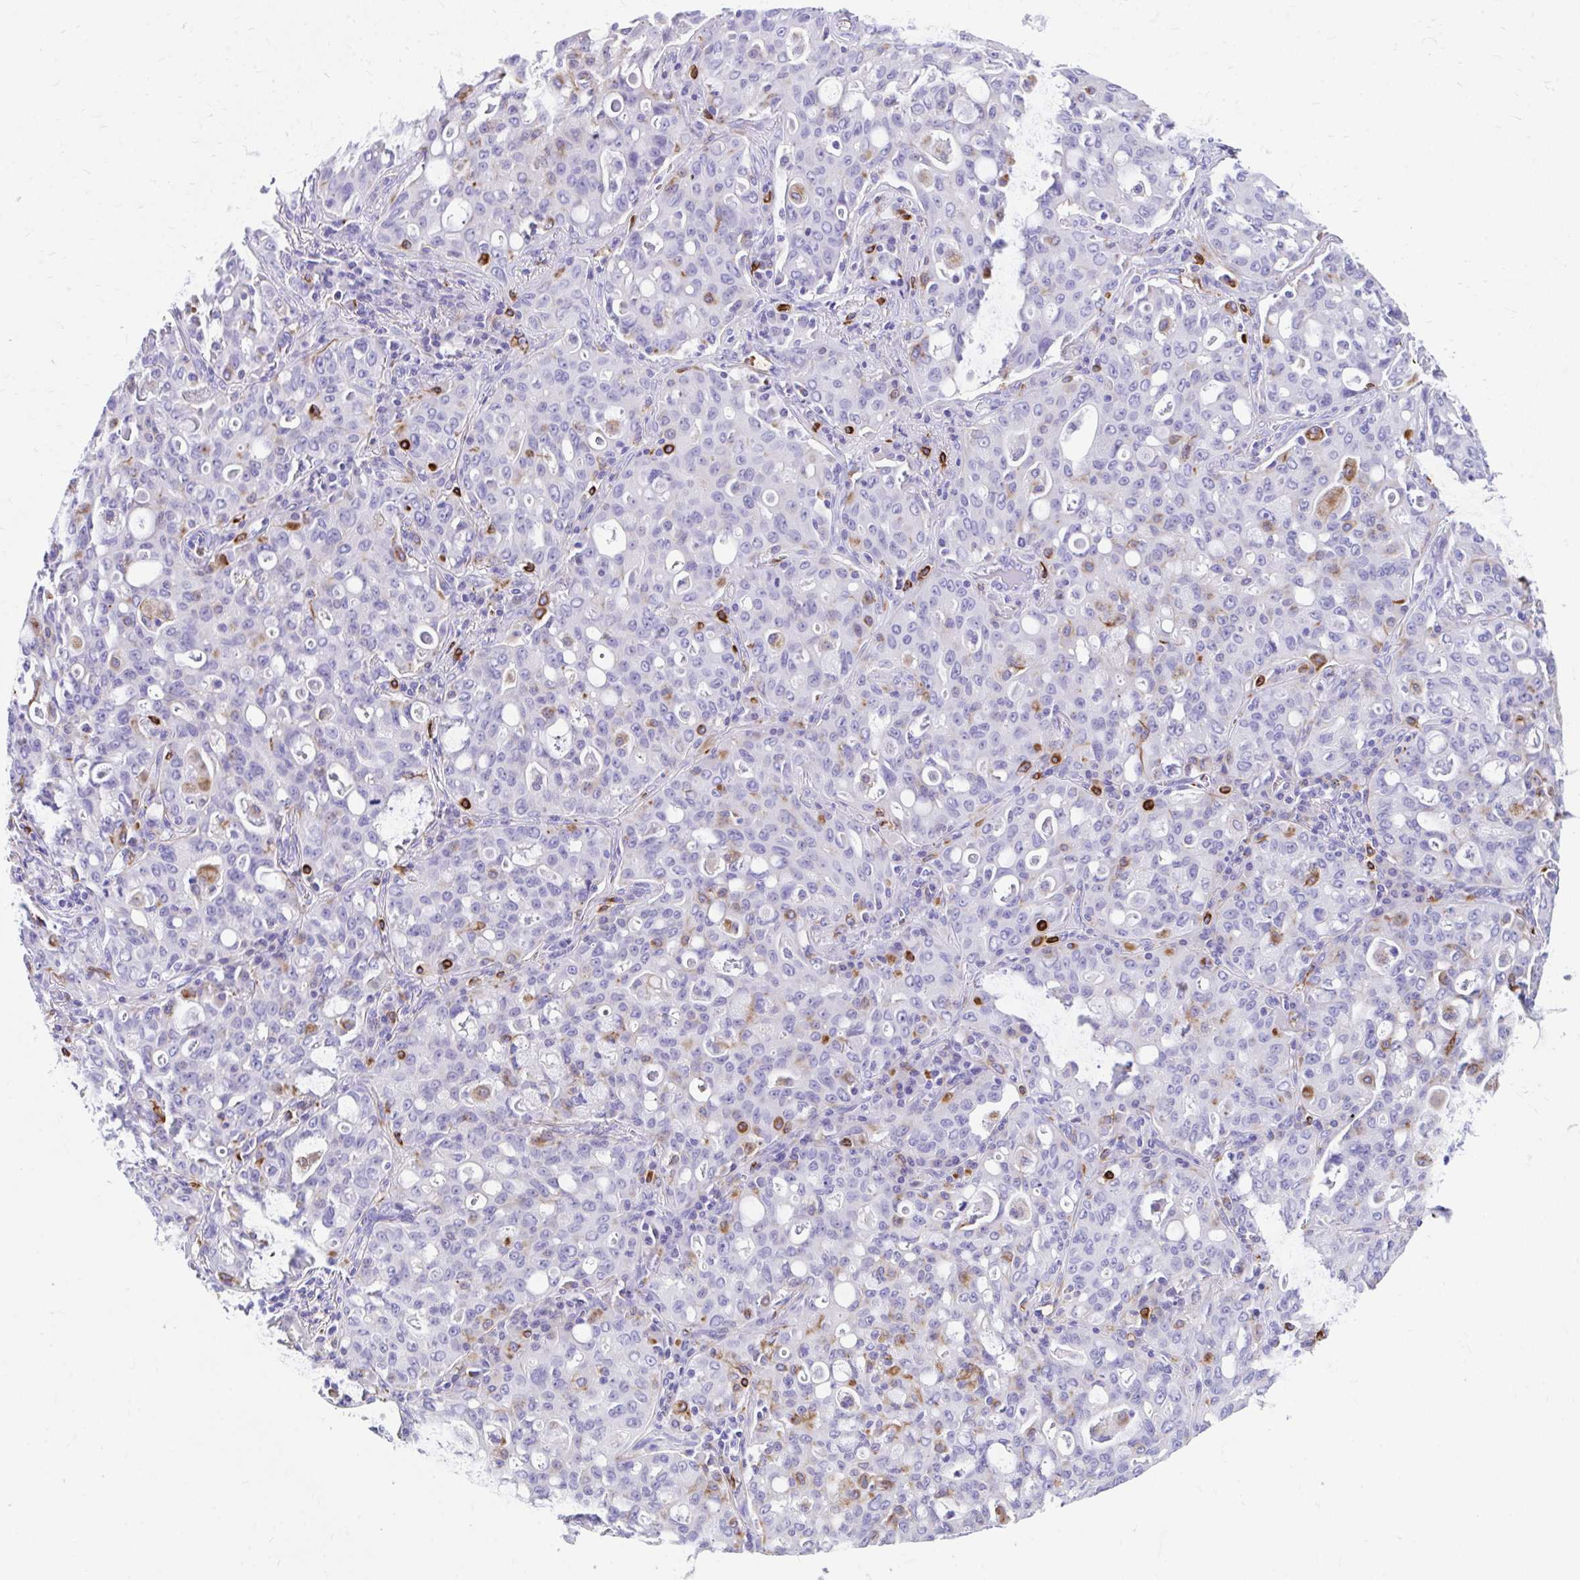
{"staining": {"intensity": "negative", "quantity": "none", "location": "none"}, "tissue": "lung cancer", "cell_type": "Tumor cells", "image_type": "cancer", "snomed": [{"axis": "morphology", "description": "Adenocarcinoma, NOS"}, {"axis": "topography", "description": "Lung"}], "caption": "The image shows no significant staining in tumor cells of adenocarcinoma (lung). The staining is performed using DAB (3,3'-diaminobenzidine) brown chromogen with nuclei counter-stained in using hematoxylin.", "gene": "ZNF699", "patient": {"sex": "female", "age": 44}}